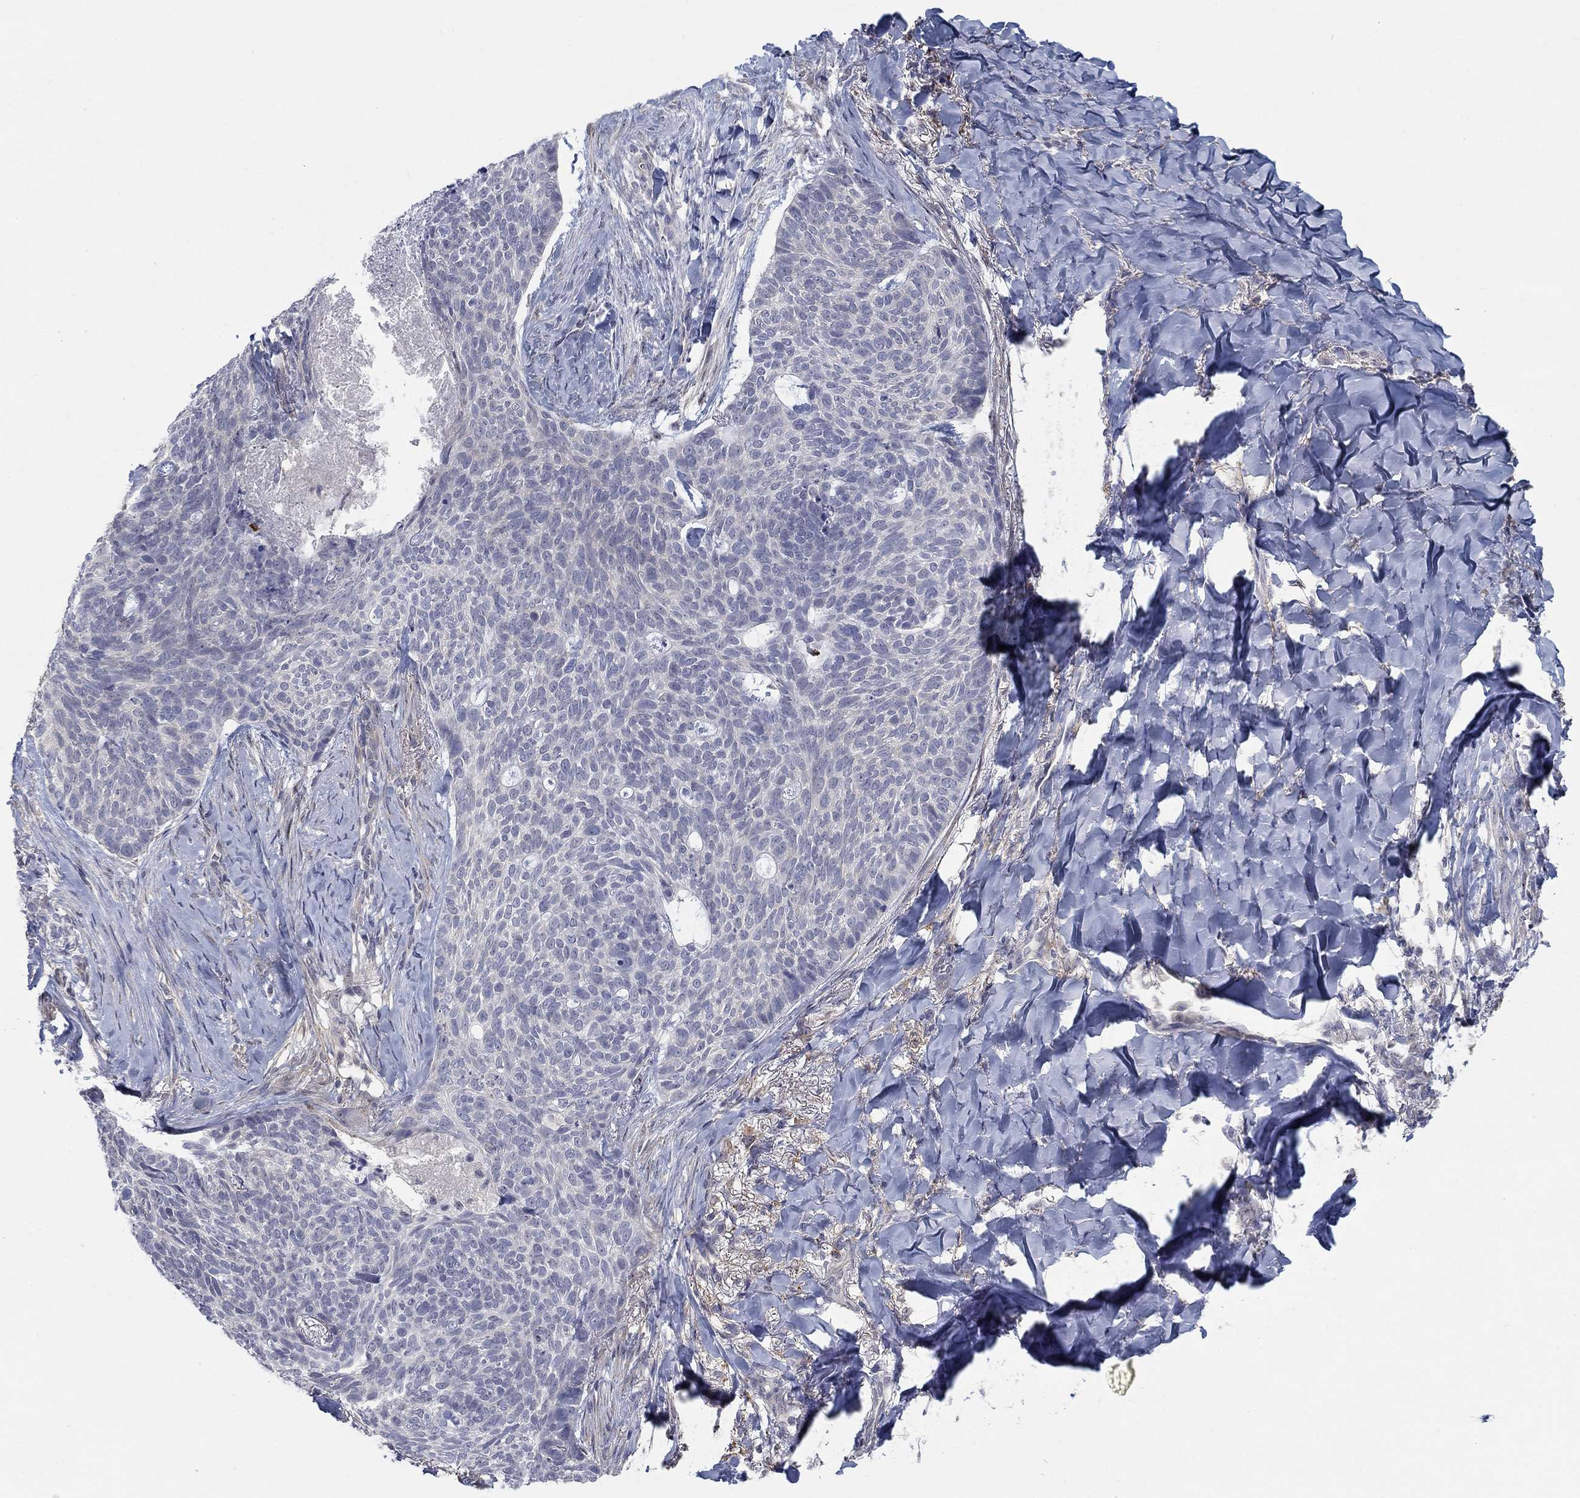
{"staining": {"intensity": "negative", "quantity": "none", "location": "none"}, "tissue": "skin cancer", "cell_type": "Tumor cells", "image_type": "cancer", "snomed": [{"axis": "morphology", "description": "Basal cell carcinoma"}, {"axis": "topography", "description": "Skin"}], "caption": "Immunohistochemistry histopathology image of neoplastic tissue: human basal cell carcinoma (skin) stained with DAB exhibits no significant protein staining in tumor cells.", "gene": "MTSS2", "patient": {"sex": "female", "age": 69}}